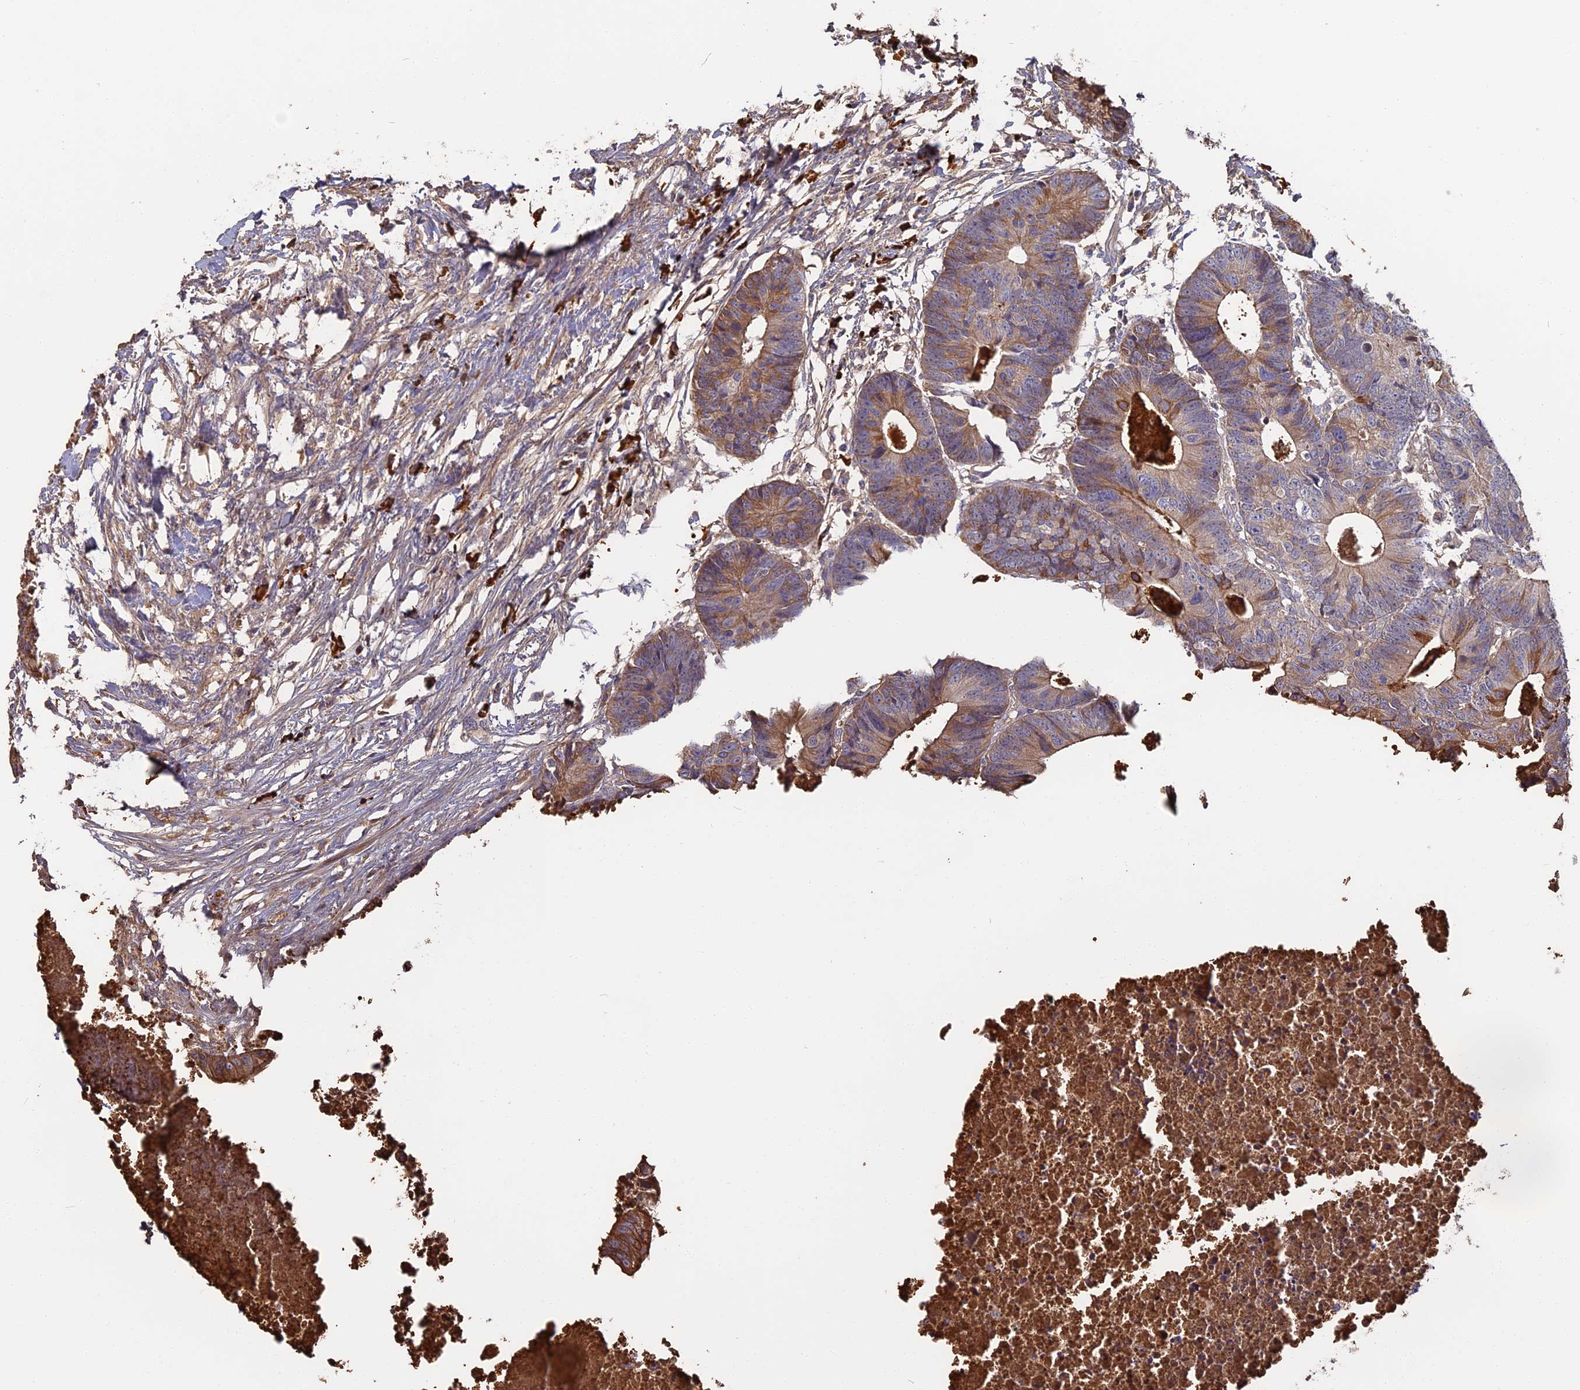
{"staining": {"intensity": "moderate", "quantity": "25%-75%", "location": "cytoplasmic/membranous"}, "tissue": "colorectal cancer", "cell_type": "Tumor cells", "image_type": "cancer", "snomed": [{"axis": "morphology", "description": "Adenocarcinoma, NOS"}, {"axis": "topography", "description": "Colon"}], "caption": "The histopathology image reveals staining of colorectal cancer (adenocarcinoma), revealing moderate cytoplasmic/membranous protein expression (brown color) within tumor cells. Ihc stains the protein of interest in brown and the nuclei are stained blue.", "gene": "ERMAP", "patient": {"sex": "female", "age": 57}}